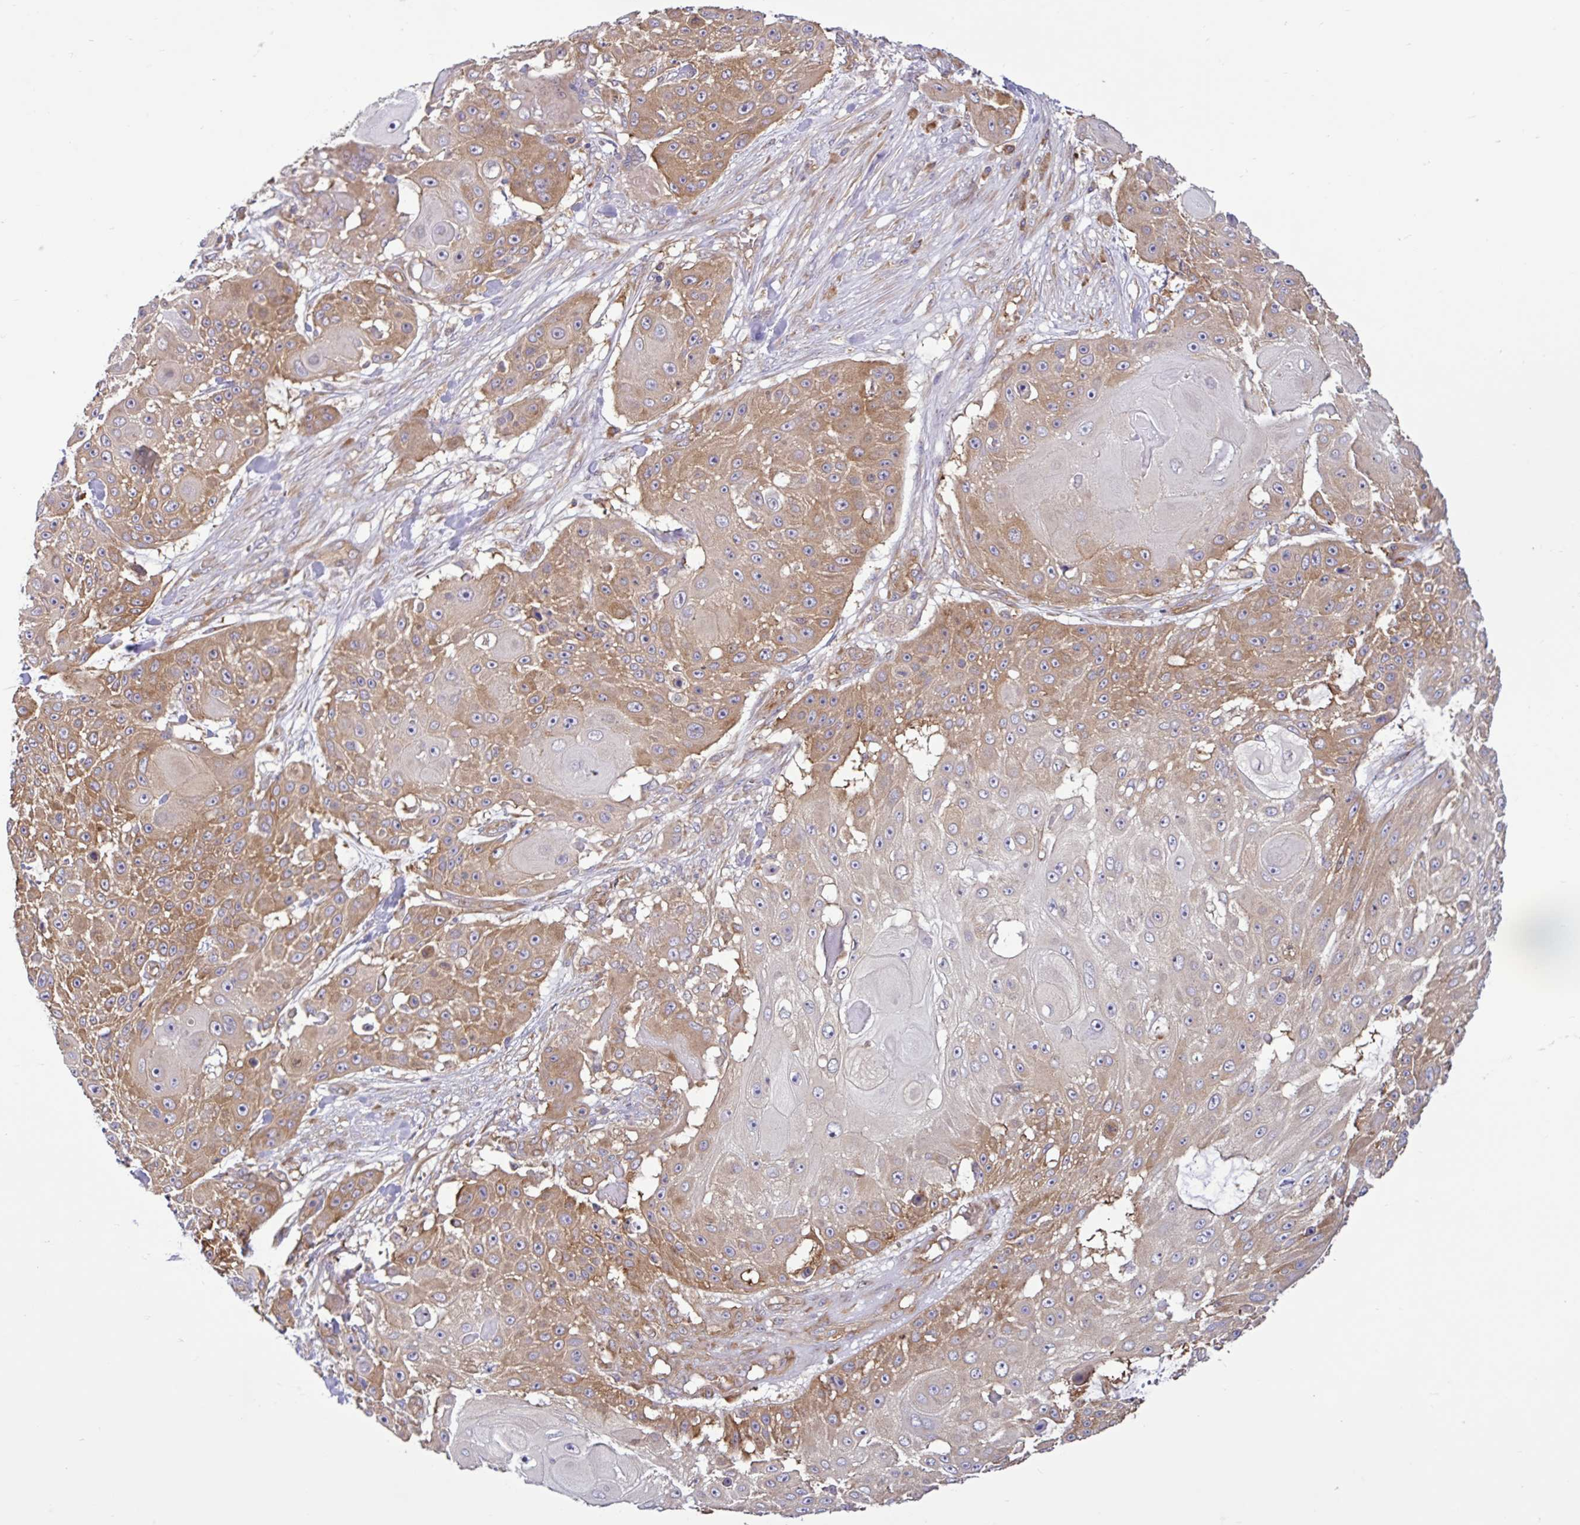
{"staining": {"intensity": "moderate", "quantity": ">75%", "location": "cytoplasmic/membranous"}, "tissue": "skin cancer", "cell_type": "Tumor cells", "image_type": "cancer", "snomed": [{"axis": "morphology", "description": "Squamous cell carcinoma, NOS"}, {"axis": "topography", "description": "Skin"}], "caption": "IHC (DAB) staining of human skin cancer exhibits moderate cytoplasmic/membranous protein expression in about >75% of tumor cells.", "gene": "LARS1", "patient": {"sex": "female", "age": 86}}